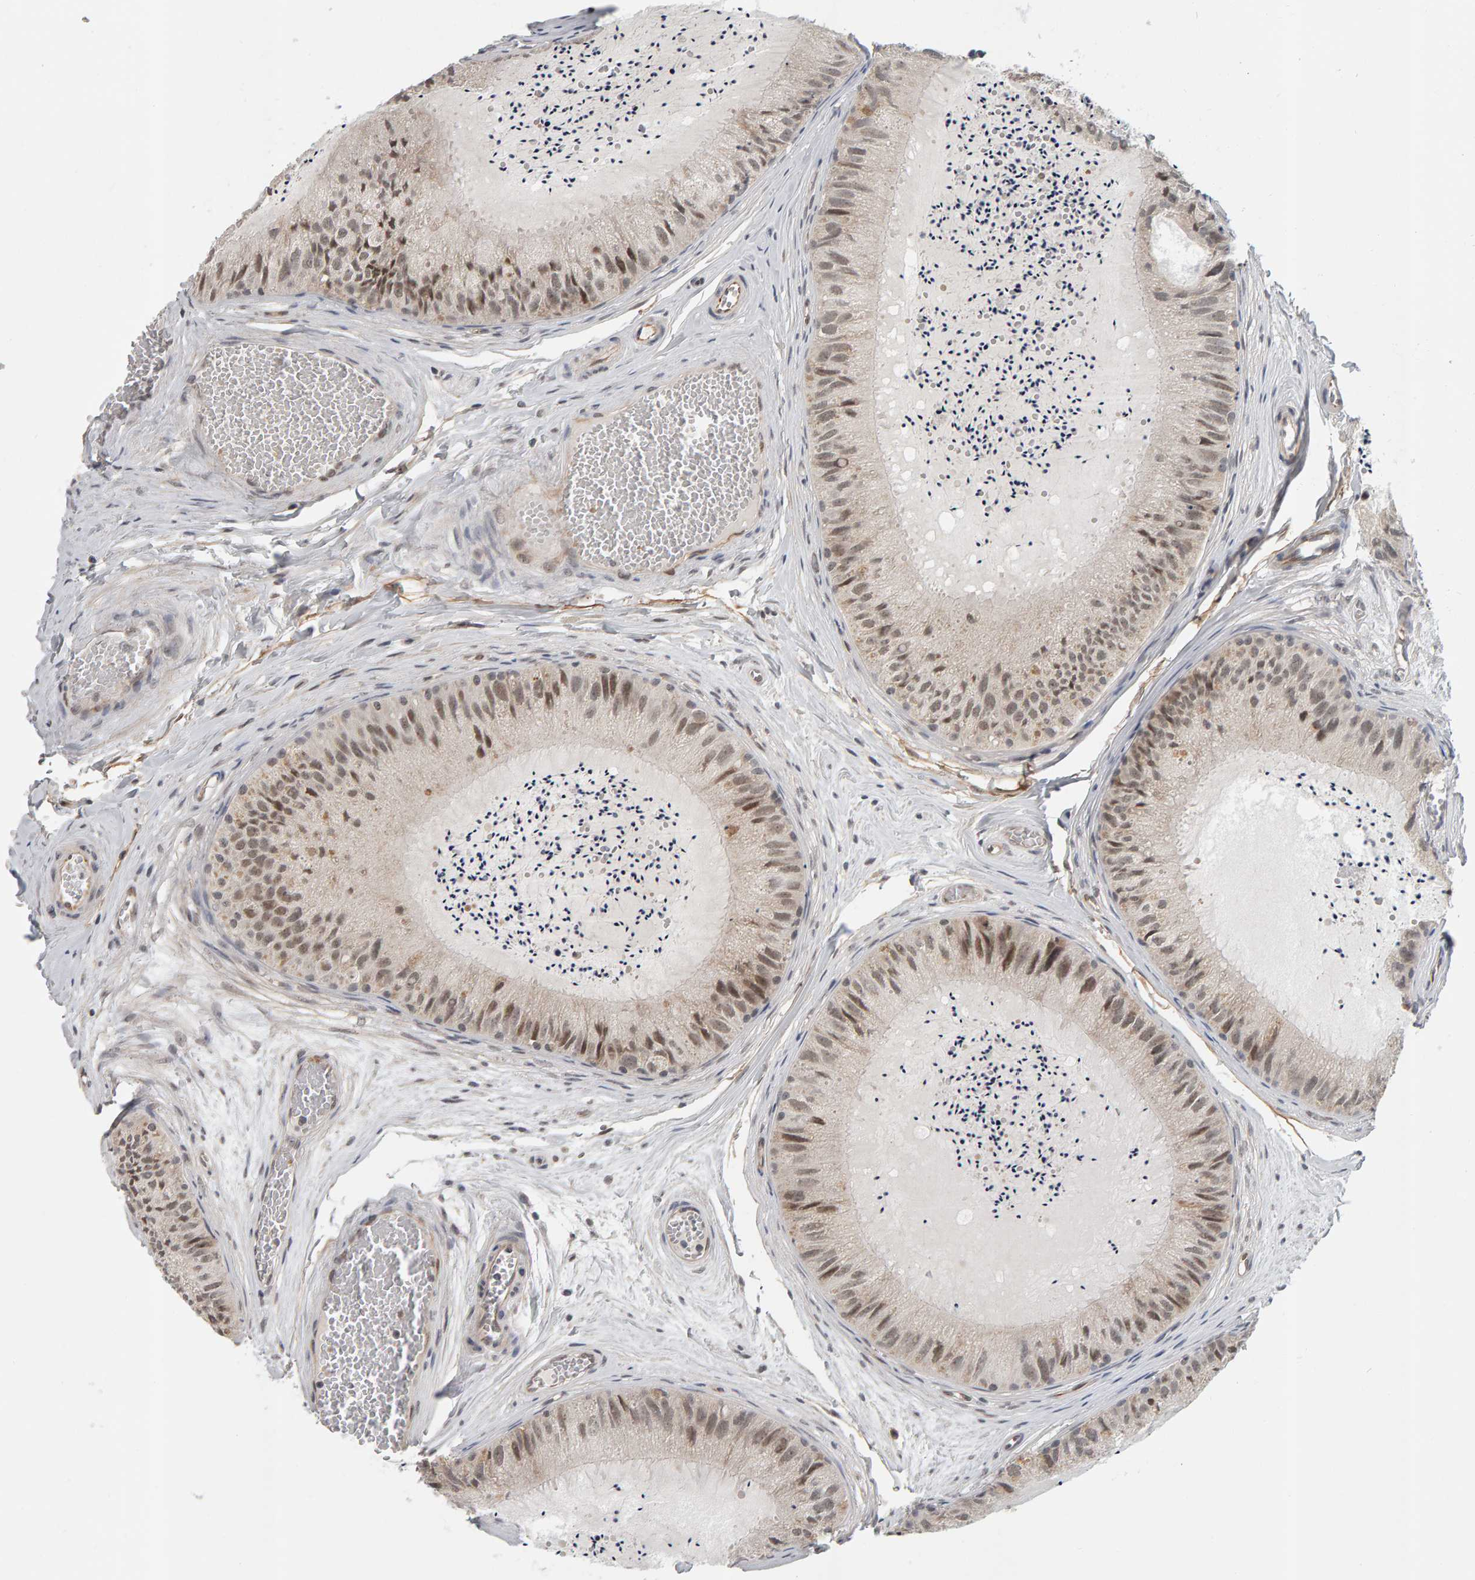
{"staining": {"intensity": "moderate", "quantity": "25%-75%", "location": "cytoplasmic/membranous,nuclear"}, "tissue": "epididymis", "cell_type": "Glandular cells", "image_type": "normal", "snomed": [{"axis": "morphology", "description": "Normal tissue, NOS"}, {"axis": "topography", "description": "Epididymis"}], "caption": "A medium amount of moderate cytoplasmic/membranous,nuclear positivity is present in about 25%-75% of glandular cells in benign epididymis. Immunohistochemistry stains the protein of interest in brown and the nuclei are stained blue.", "gene": "DAP3", "patient": {"sex": "male", "age": 31}}